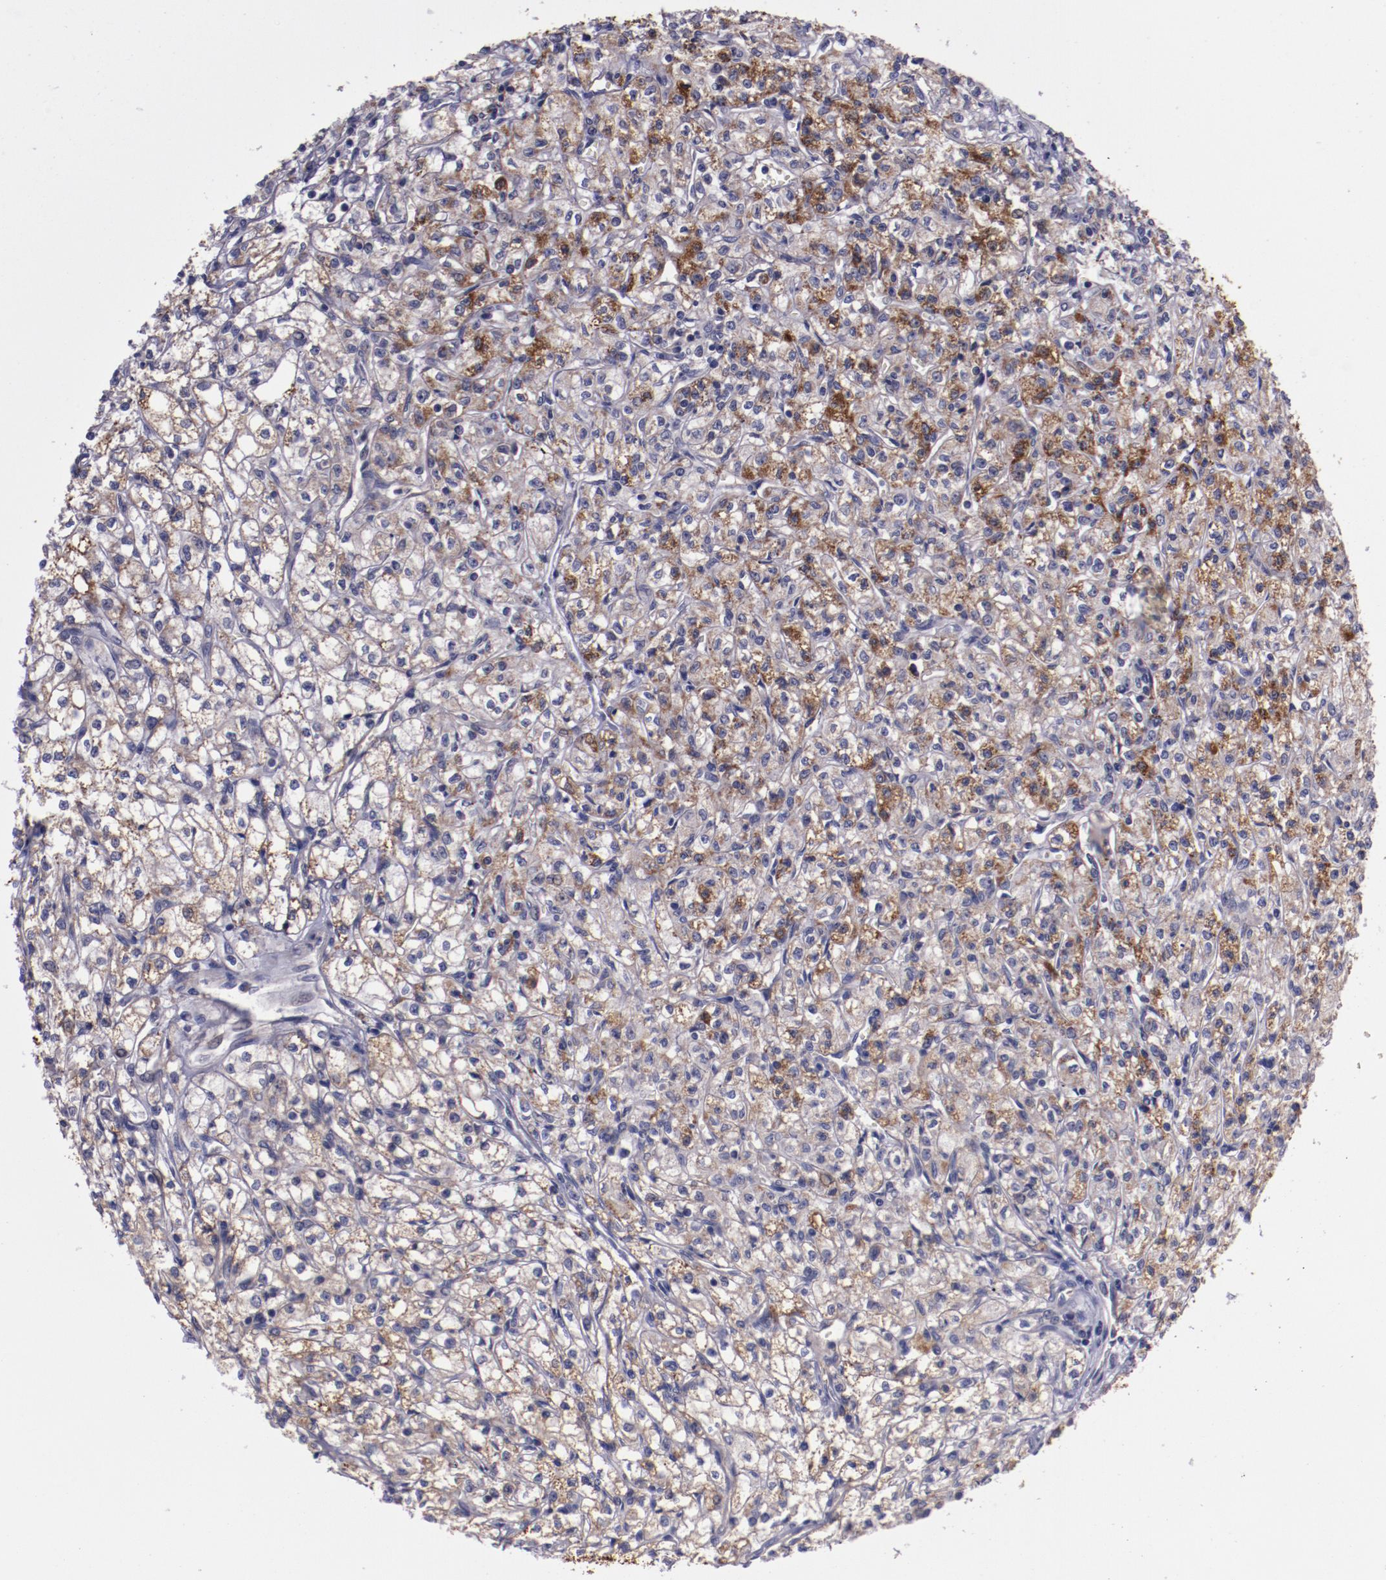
{"staining": {"intensity": "moderate", "quantity": "25%-75%", "location": "cytoplasmic/membranous"}, "tissue": "renal cancer", "cell_type": "Tumor cells", "image_type": "cancer", "snomed": [{"axis": "morphology", "description": "Adenocarcinoma, NOS"}, {"axis": "topography", "description": "Kidney"}], "caption": "Immunohistochemistry micrograph of renal cancer (adenocarcinoma) stained for a protein (brown), which exhibits medium levels of moderate cytoplasmic/membranous staining in approximately 25%-75% of tumor cells.", "gene": "LONP1", "patient": {"sex": "male", "age": 61}}